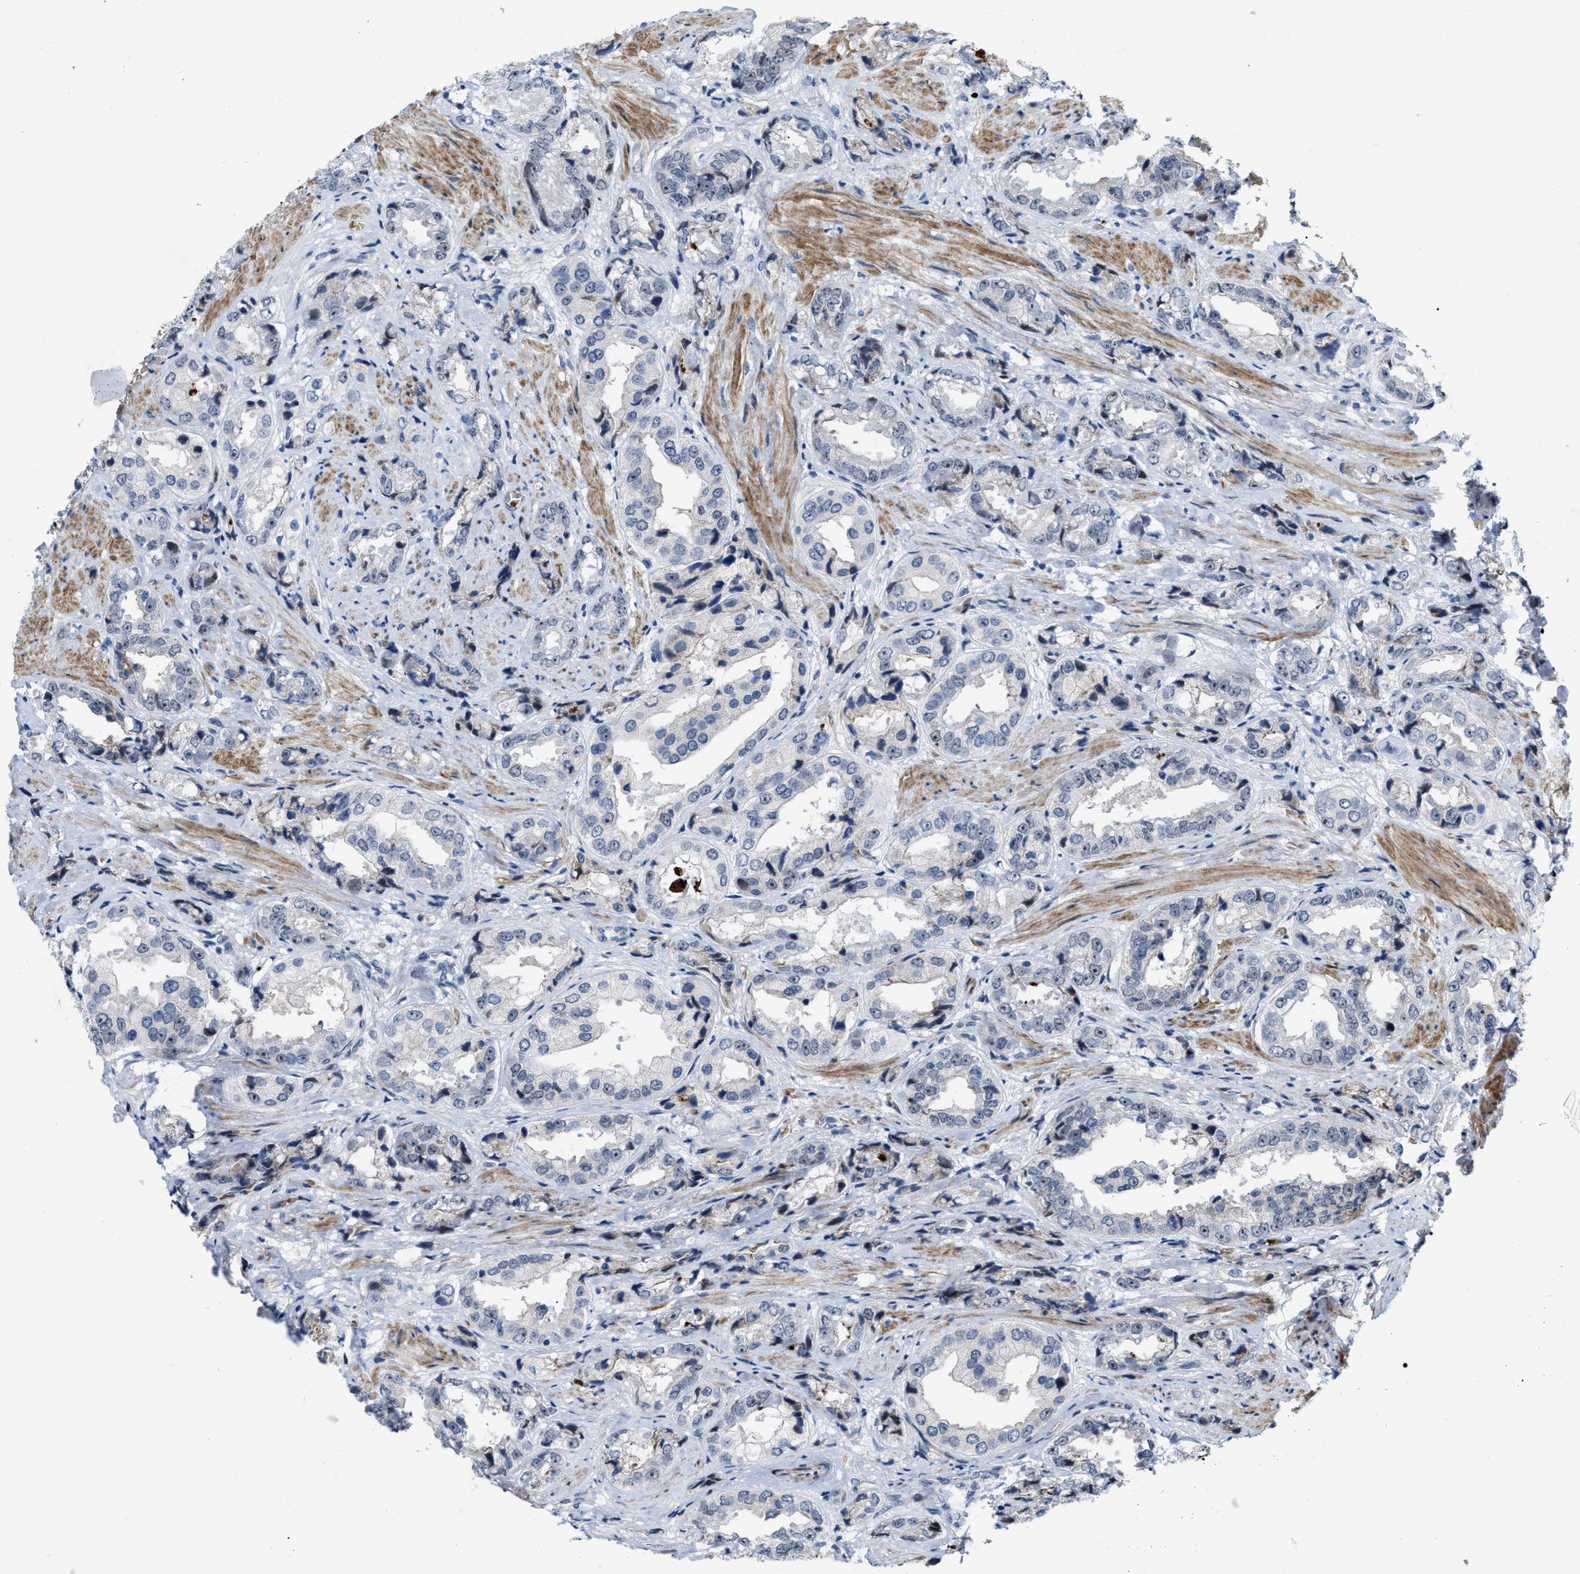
{"staining": {"intensity": "weak", "quantity": "<25%", "location": "nuclear"}, "tissue": "prostate cancer", "cell_type": "Tumor cells", "image_type": "cancer", "snomed": [{"axis": "morphology", "description": "Adenocarcinoma, High grade"}, {"axis": "topography", "description": "Prostate"}], "caption": "This is a micrograph of immunohistochemistry staining of prostate cancer (adenocarcinoma (high-grade)), which shows no staining in tumor cells.", "gene": "POLR1F", "patient": {"sex": "male", "age": 61}}